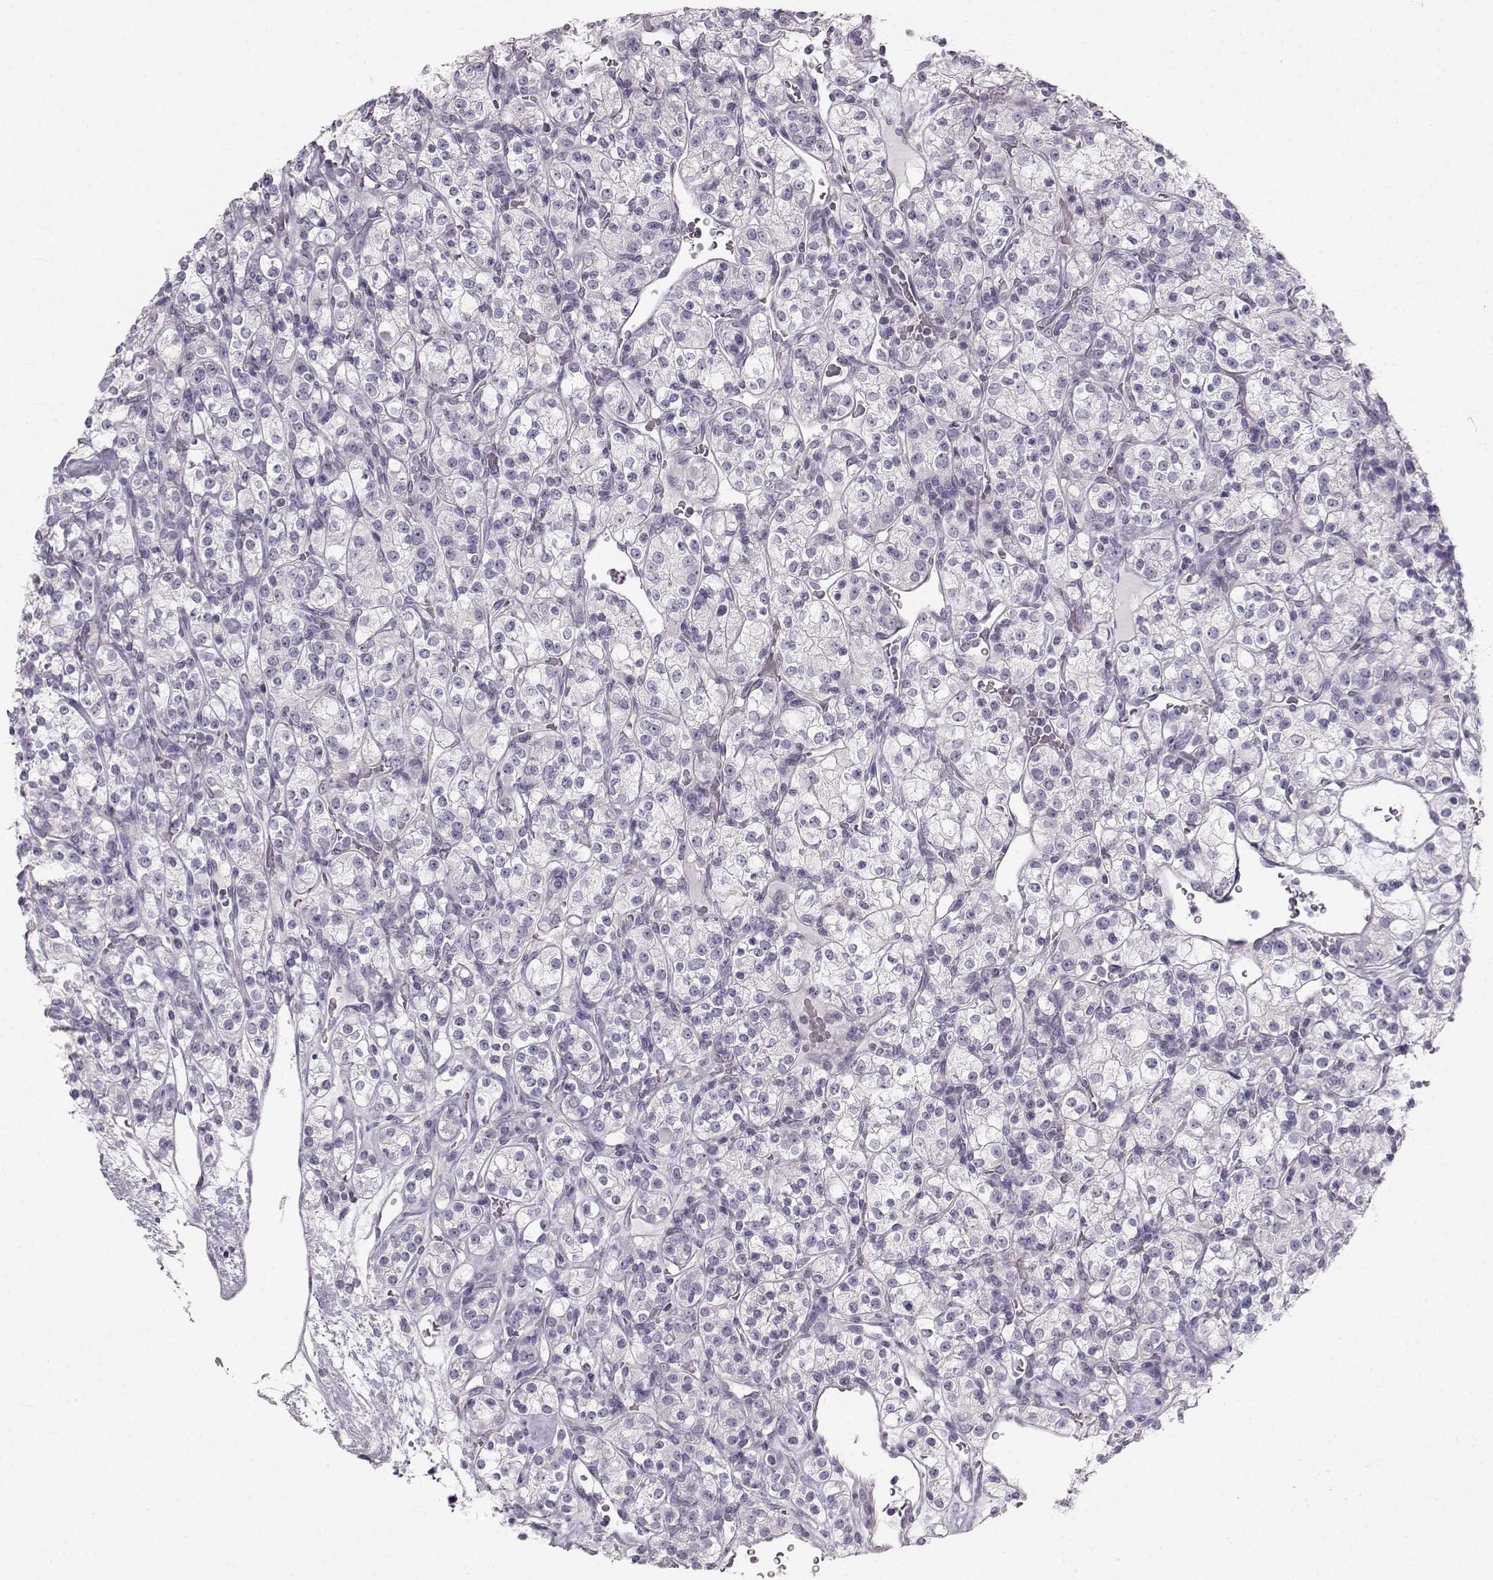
{"staining": {"intensity": "negative", "quantity": "none", "location": "none"}, "tissue": "renal cancer", "cell_type": "Tumor cells", "image_type": "cancer", "snomed": [{"axis": "morphology", "description": "Adenocarcinoma, NOS"}, {"axis": "topography", "description": "Kidney"}], "caption": "Immunohistochemistry of adenocarcinoma (renal) reveals no positivity in tumor cells. (DAB IHC, high magnification).", "gene": "OIP5", "patient": {"sex": "male", "age": 77}}